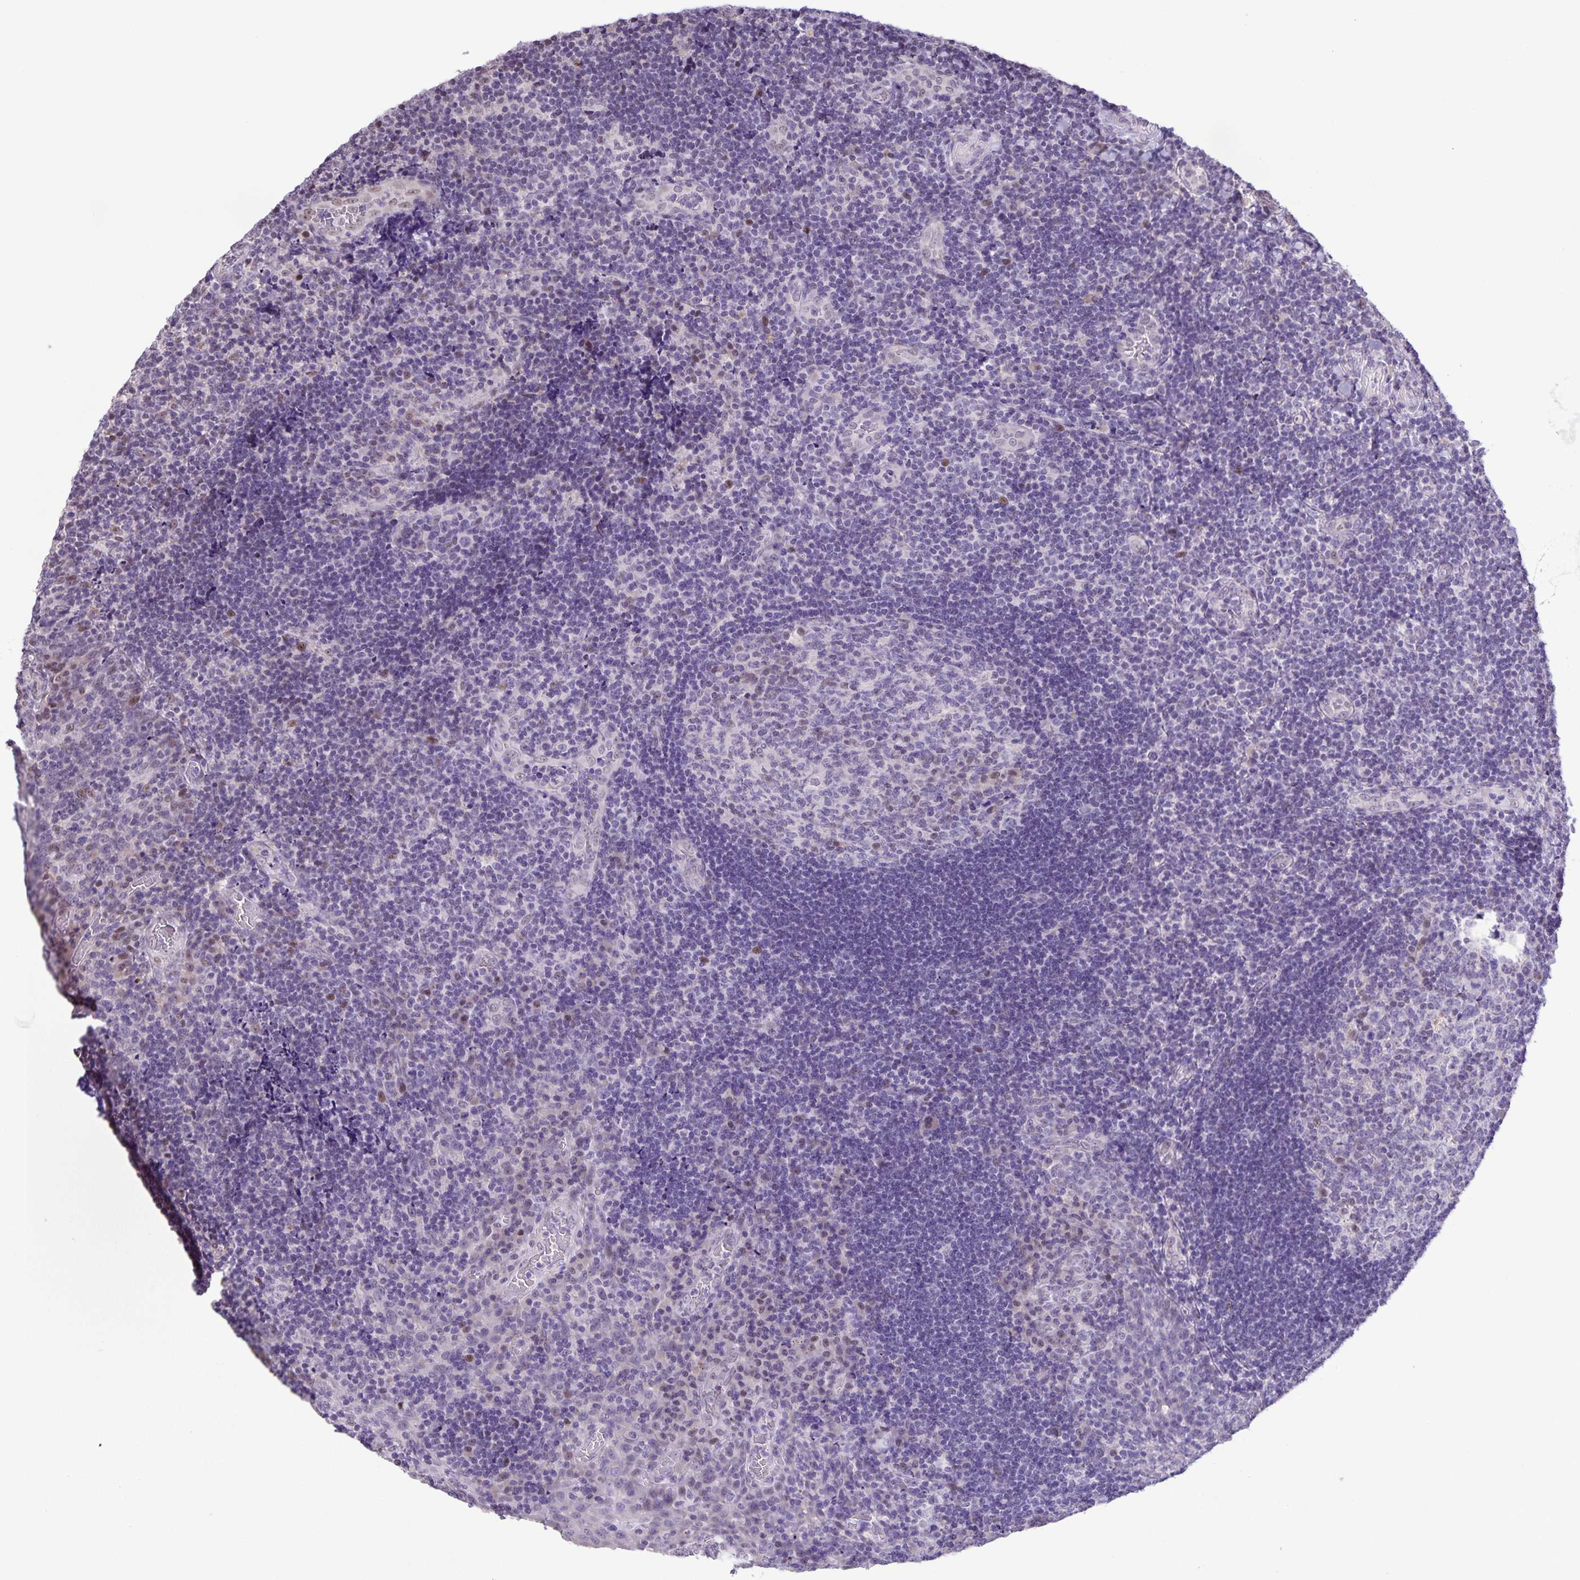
{"staining": {"intensity": "negative", "quantity": "none", "location": "none"}, "tissue": "tonsil", "cell_type": "Germinal center cells", "image_type": "normal", "snomed": [{"axis": "morphology", "description": "Normal tissue, NOS"}, {"axis": "topography", "description": "Tonsil"}], "caption": "An immunohistochemistry micrograph of unremarkable tonsil is shown. There is no staining in germinal center cells of tonsil. (DAB IHC with hematoxylin counter stain).", "gene": "ONECUT2", "patient": {"sex": "male", "age": 17}}